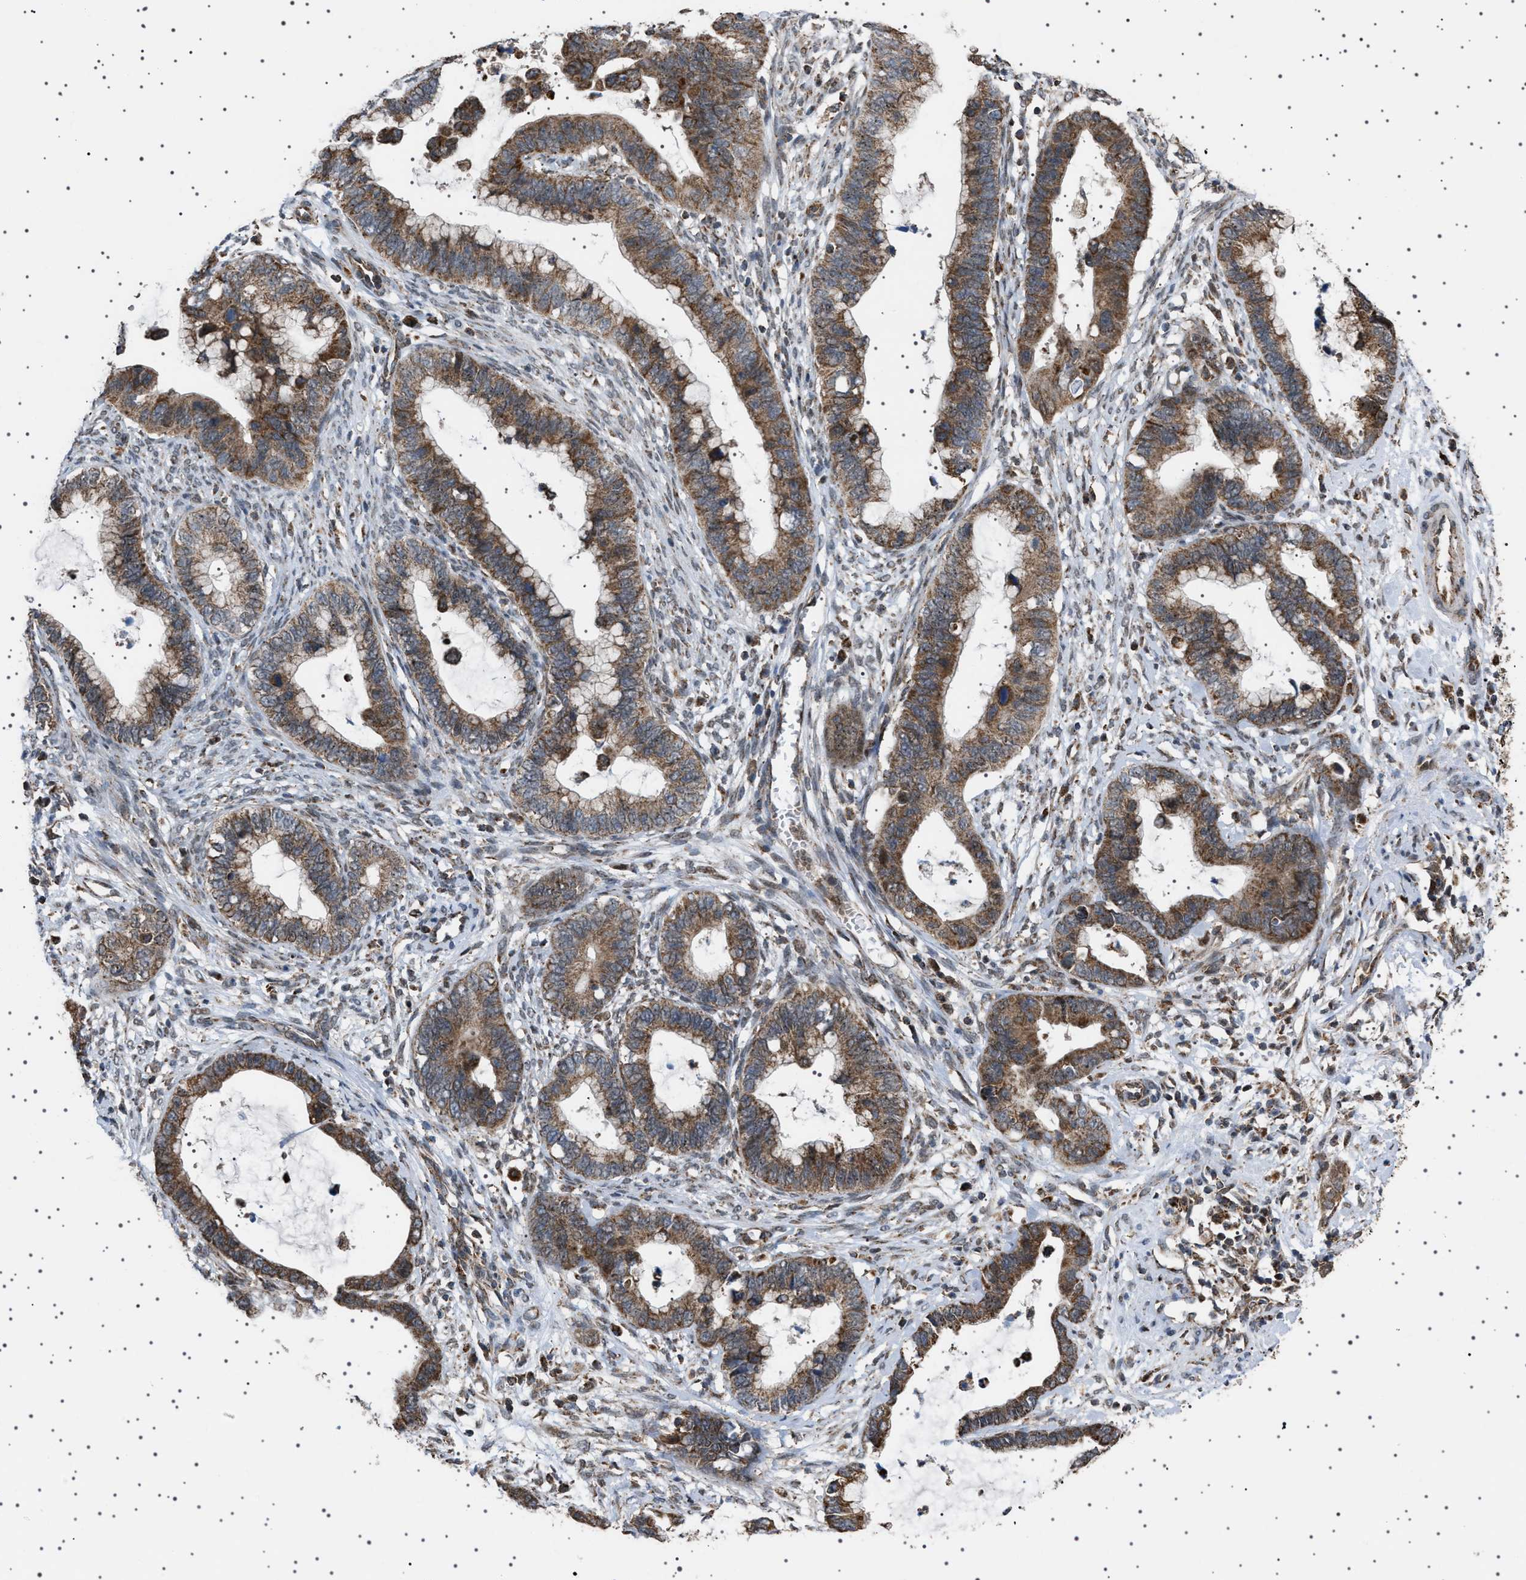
{"staining": {"intensity": "moderate", "quantity": ">75%", "location": "cytoplasmic/membranous"}, "tissue": "cervical cancer", "cell_type": "Tumor cells", "image_type": "cancer", "snomed": [{"axis": "morphology", "description": "Adenocarcinoma, NOS"}, {"axis": "topography", "description": "Cervix"}], "caption": "Immunohistochemical staining of cervical cancer reveals moderate cytoplasmic/membranous protein expression in approximately >75% of tumor cells.", "gene": "MELK", "patient": {"sex": "female", "age": 44}}